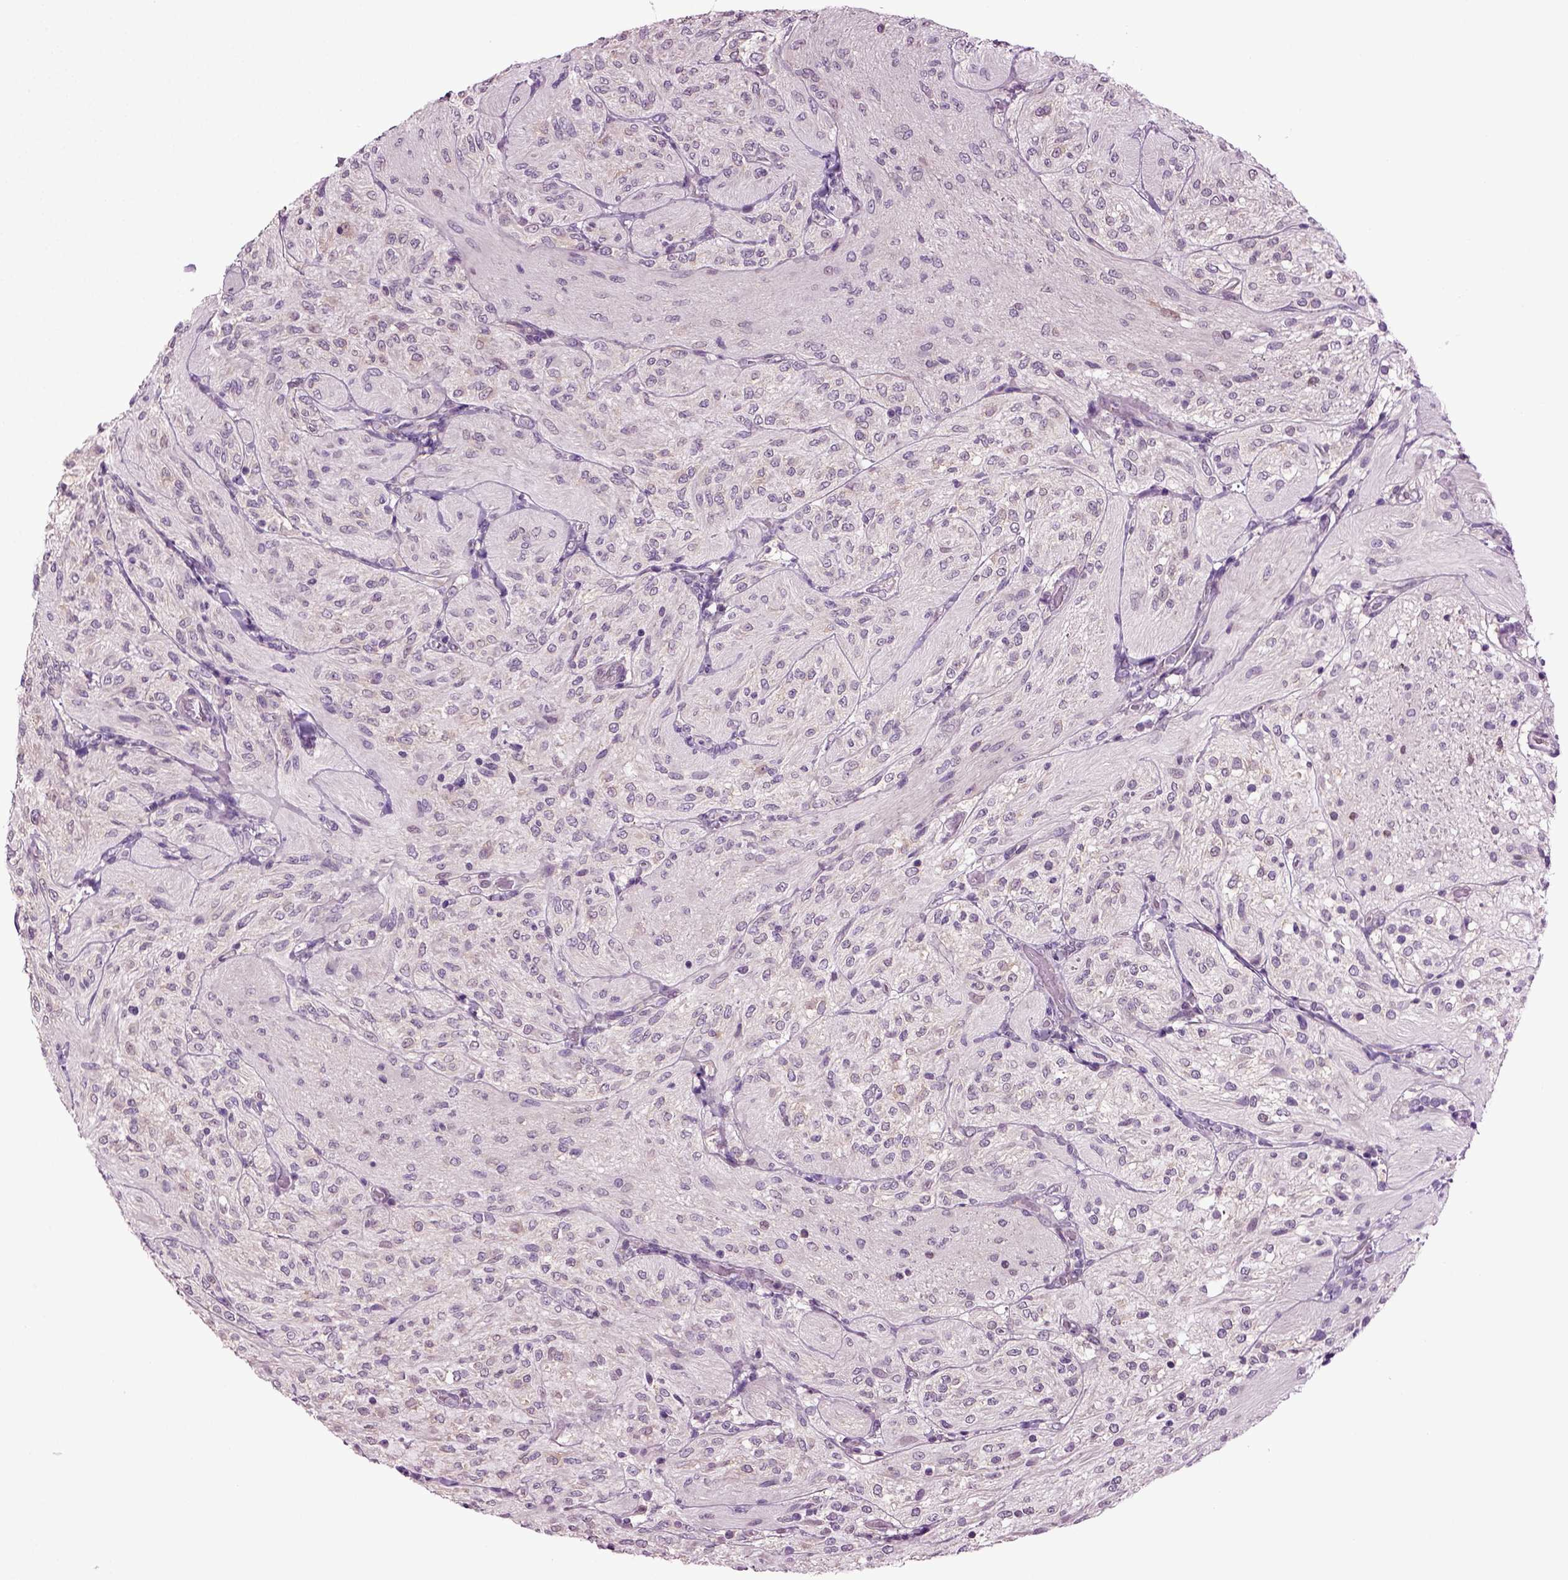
{"staining": {"intensity": "negative", "quantity": "none", "location": "none"}, "tissue": "glioma", "cell_type": "Tumor cells", "image_type": "cancer", "snomed": [{"axis": "morphology", "description": "Glioma, malignant, Low grade"}, {"axis": "topography", "description": "Brain"}], "caption": "This image is of malignant glioma (low-grade) stained with IHC to label a protein in brown with the nuclei are counter-stained blue. There is no positivity in tumor cells.", "gene": "PLCH2", "patient": {"sex": "male", "age": 3}}